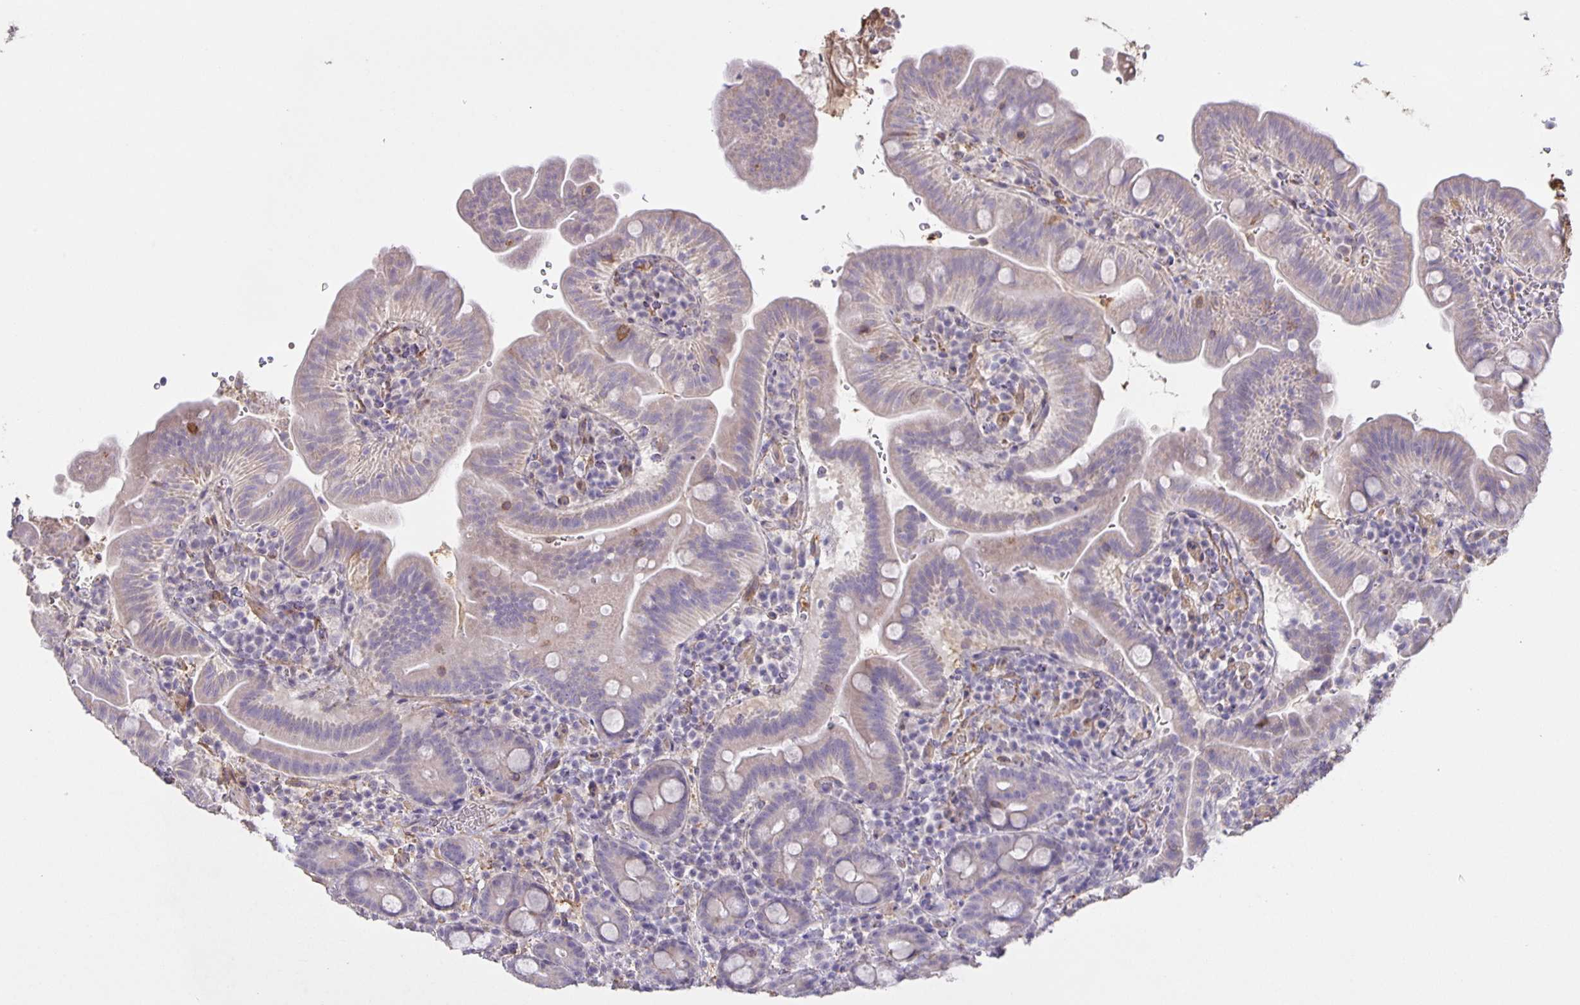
{"staining": {"intensity": "negative", "quantity": "none", "location": "none"}, "tissue": "small intestine", "cell_type": "Glandular cells", "image_type": "normal", "snomed": [{"axis": "morphology", "description": "Normal tissue, NOS"}, {"axis": "topography", "description": "Small intestine"}], "caption": "DAB (3,3'-diaminobenzidine) immunohistochemical staining of benign small intestine demonstrates no significant staining in glandular cells.", "gene": "SRCIN1", "patient": {"sex": "male", "age": 26}}